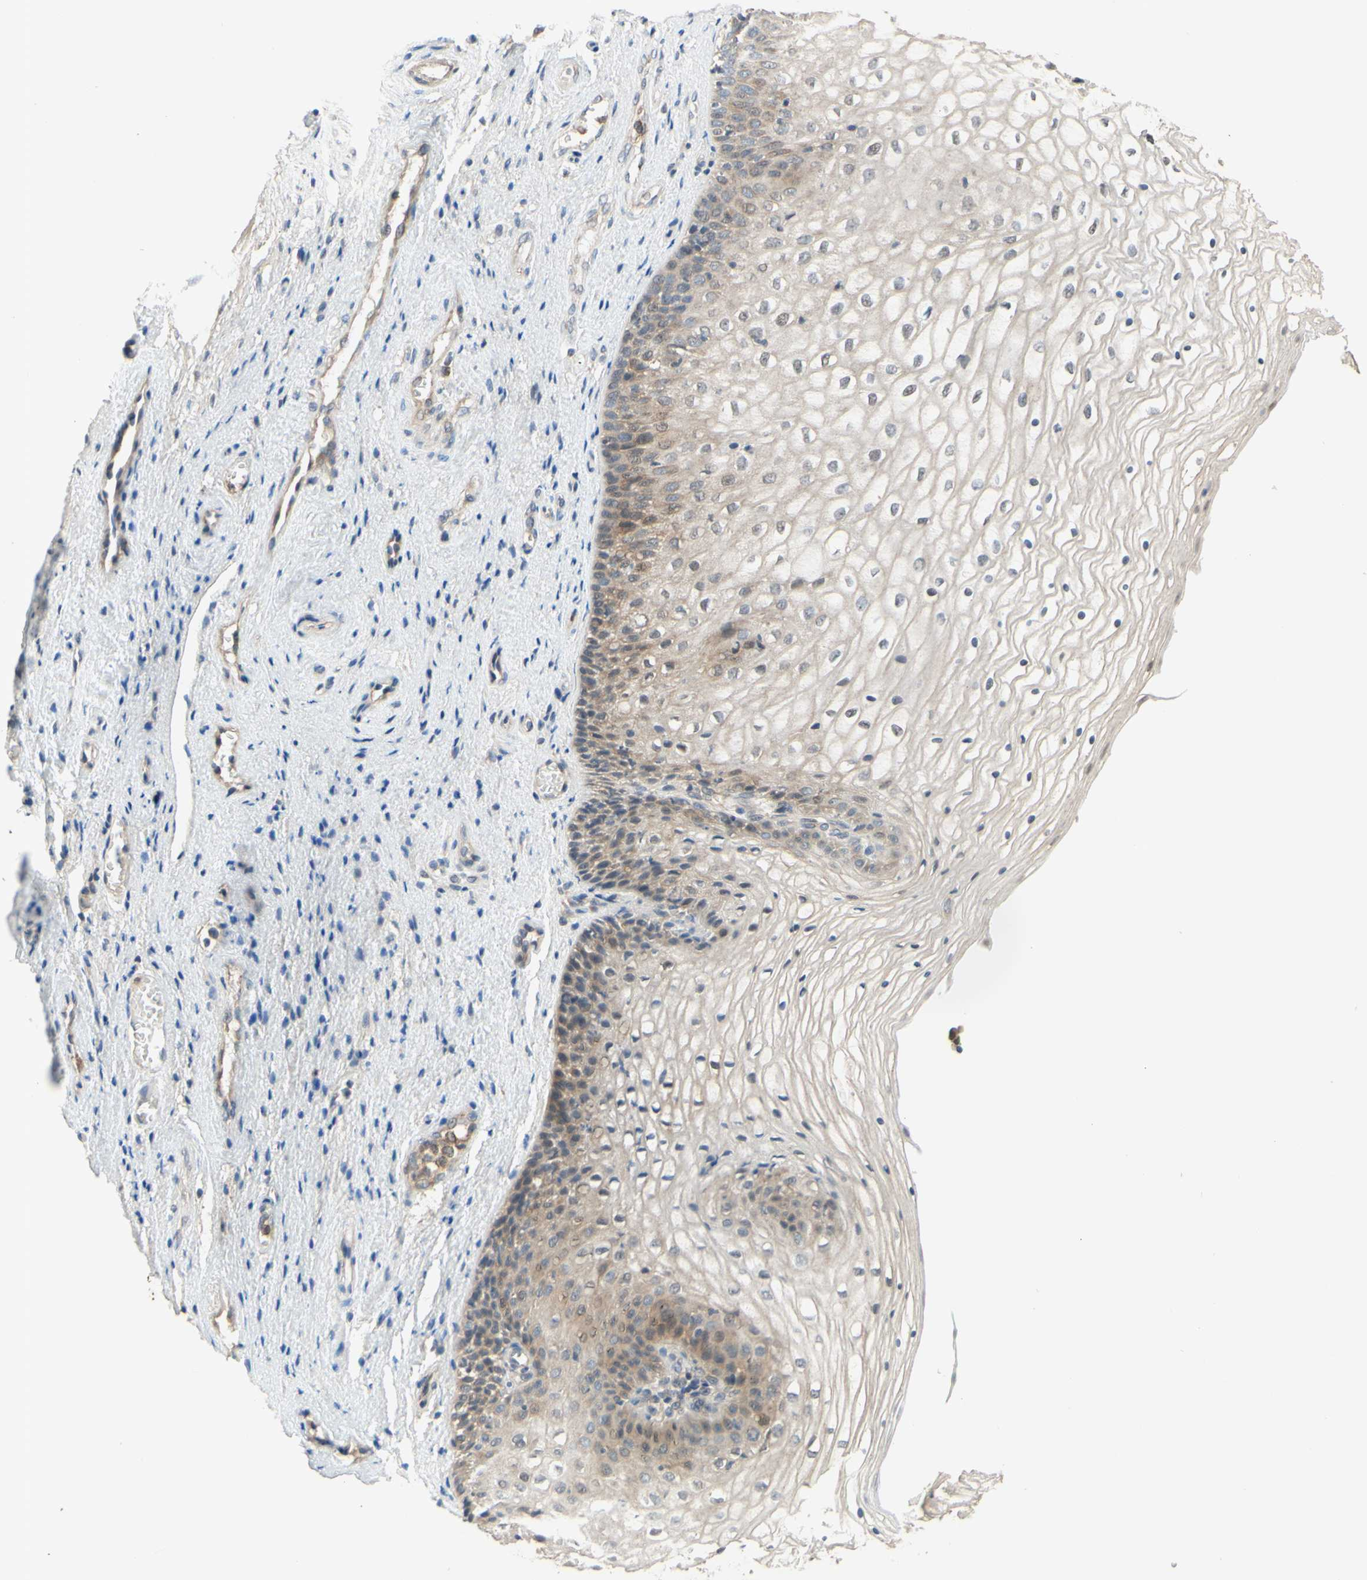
{"staining": {"intensity": "weak", "quantity": "25%-75%", "location": "cytoplasmic/membranous"}, "tissue": "vagina", "cell_type": "Squamous epithelial cells", "image_type": "normal", "snomed": [{"axis": "morphology", "description": "Normal tissue, NOS"}, {"axis": "topography", "description": "Vagina"}], "caption": "IHC (DAB (3,3'-diaminobenzidine)) staining of benign human vagina exhibits weak cytoplasmic/membranous protein positivity in about 25%-75% of squamous epithelial cells.", "gene": "GATA1", "patient": {"sex": "female", "age": 34}}